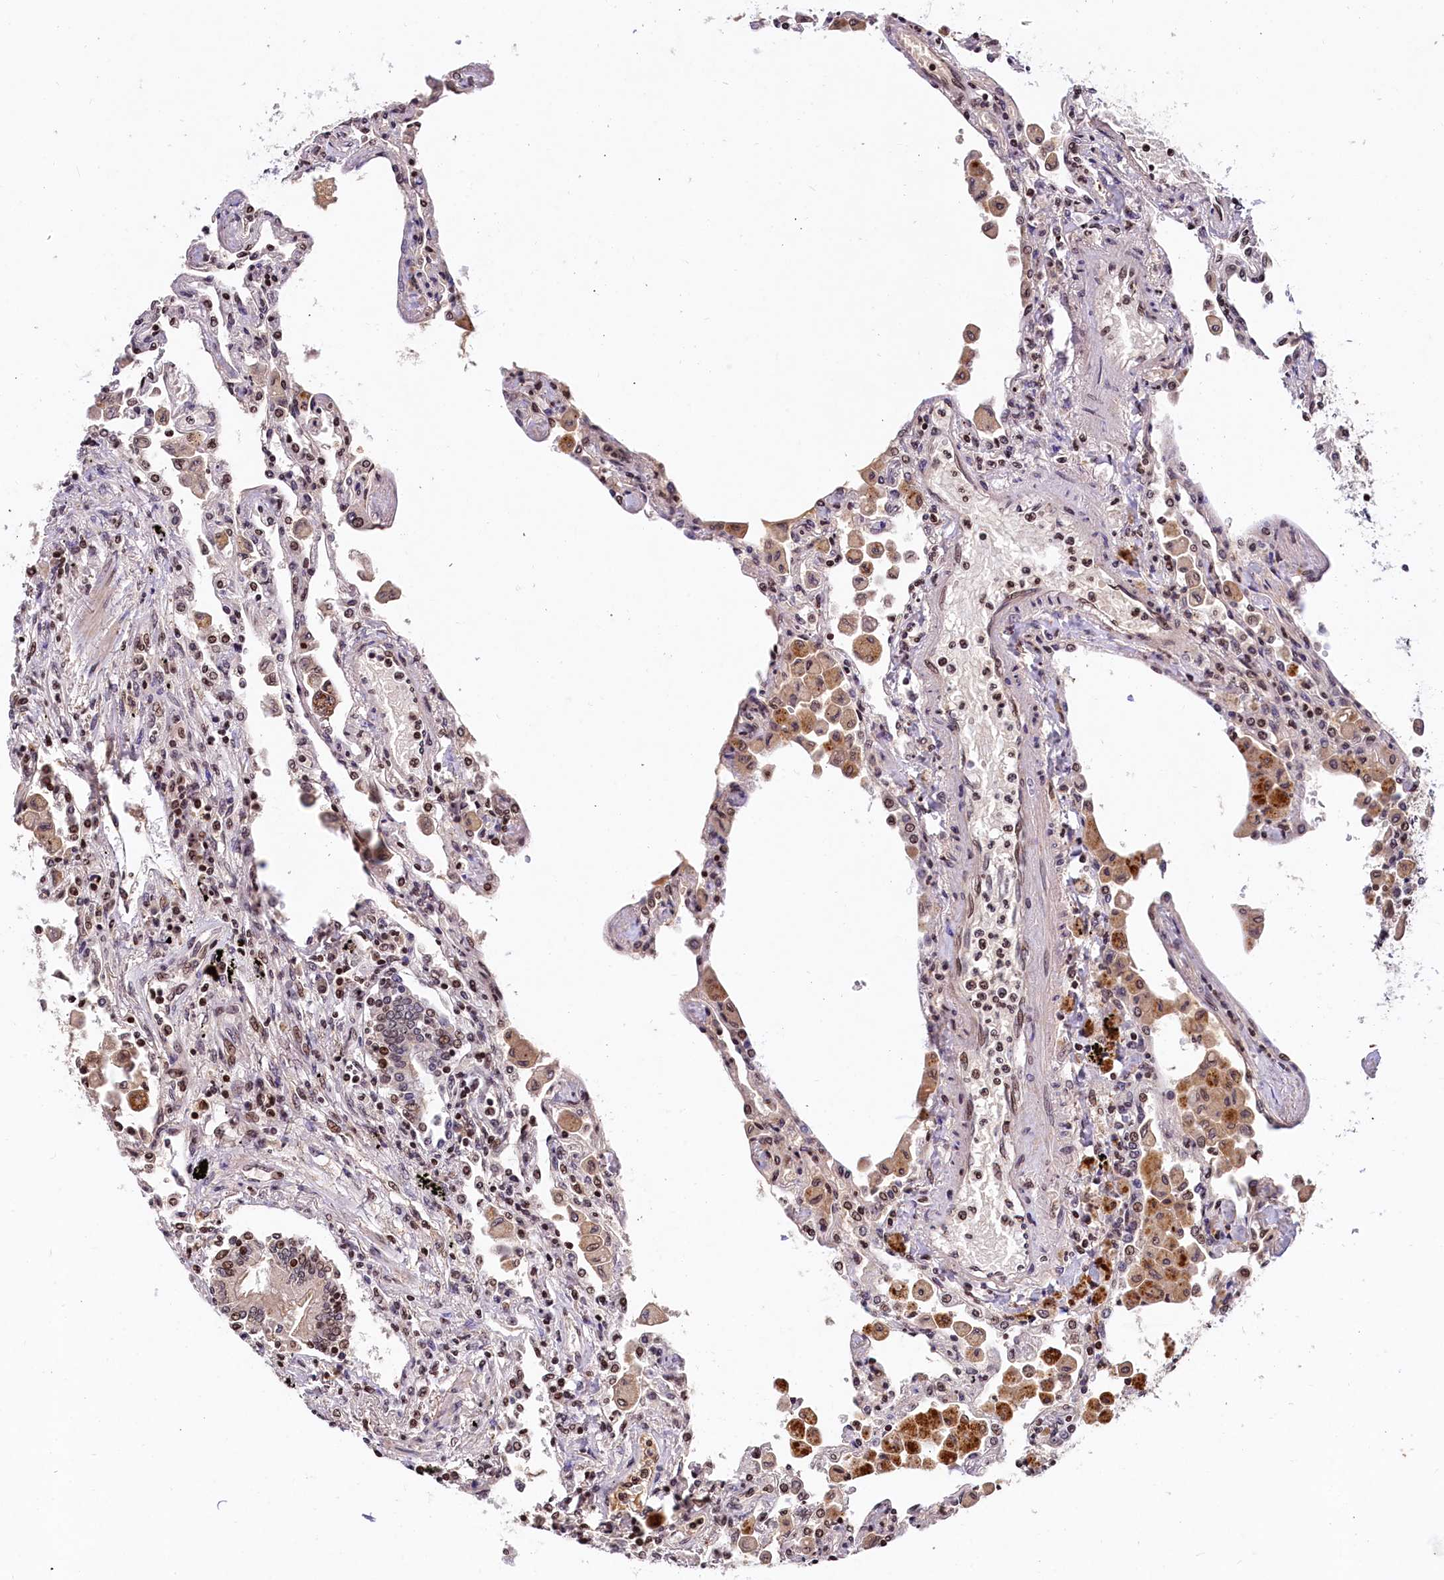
{"staining": {"intensity": "moderate", "quantity": ">75%", "location": "nuclear"}, "tissue": "lung", "cell_type": "Alveolar cells", "image_type": "normal", "snomed": [{"axis": "morphology", "description": "Normal tissue, NOS"}, {"axis": "topography", "description": "Bronchus"}, {"axis": "topography", "description": "Lung"}], "caption": "Protein analysis of normal lung demonstrates moderate nuclear staining in approximately >75% of alveolar cells. The protein is shown in brown color, while the nuclei are stained blue.", "gene": "FAM217B", "patient": {"sex": "female", "age": 49}}